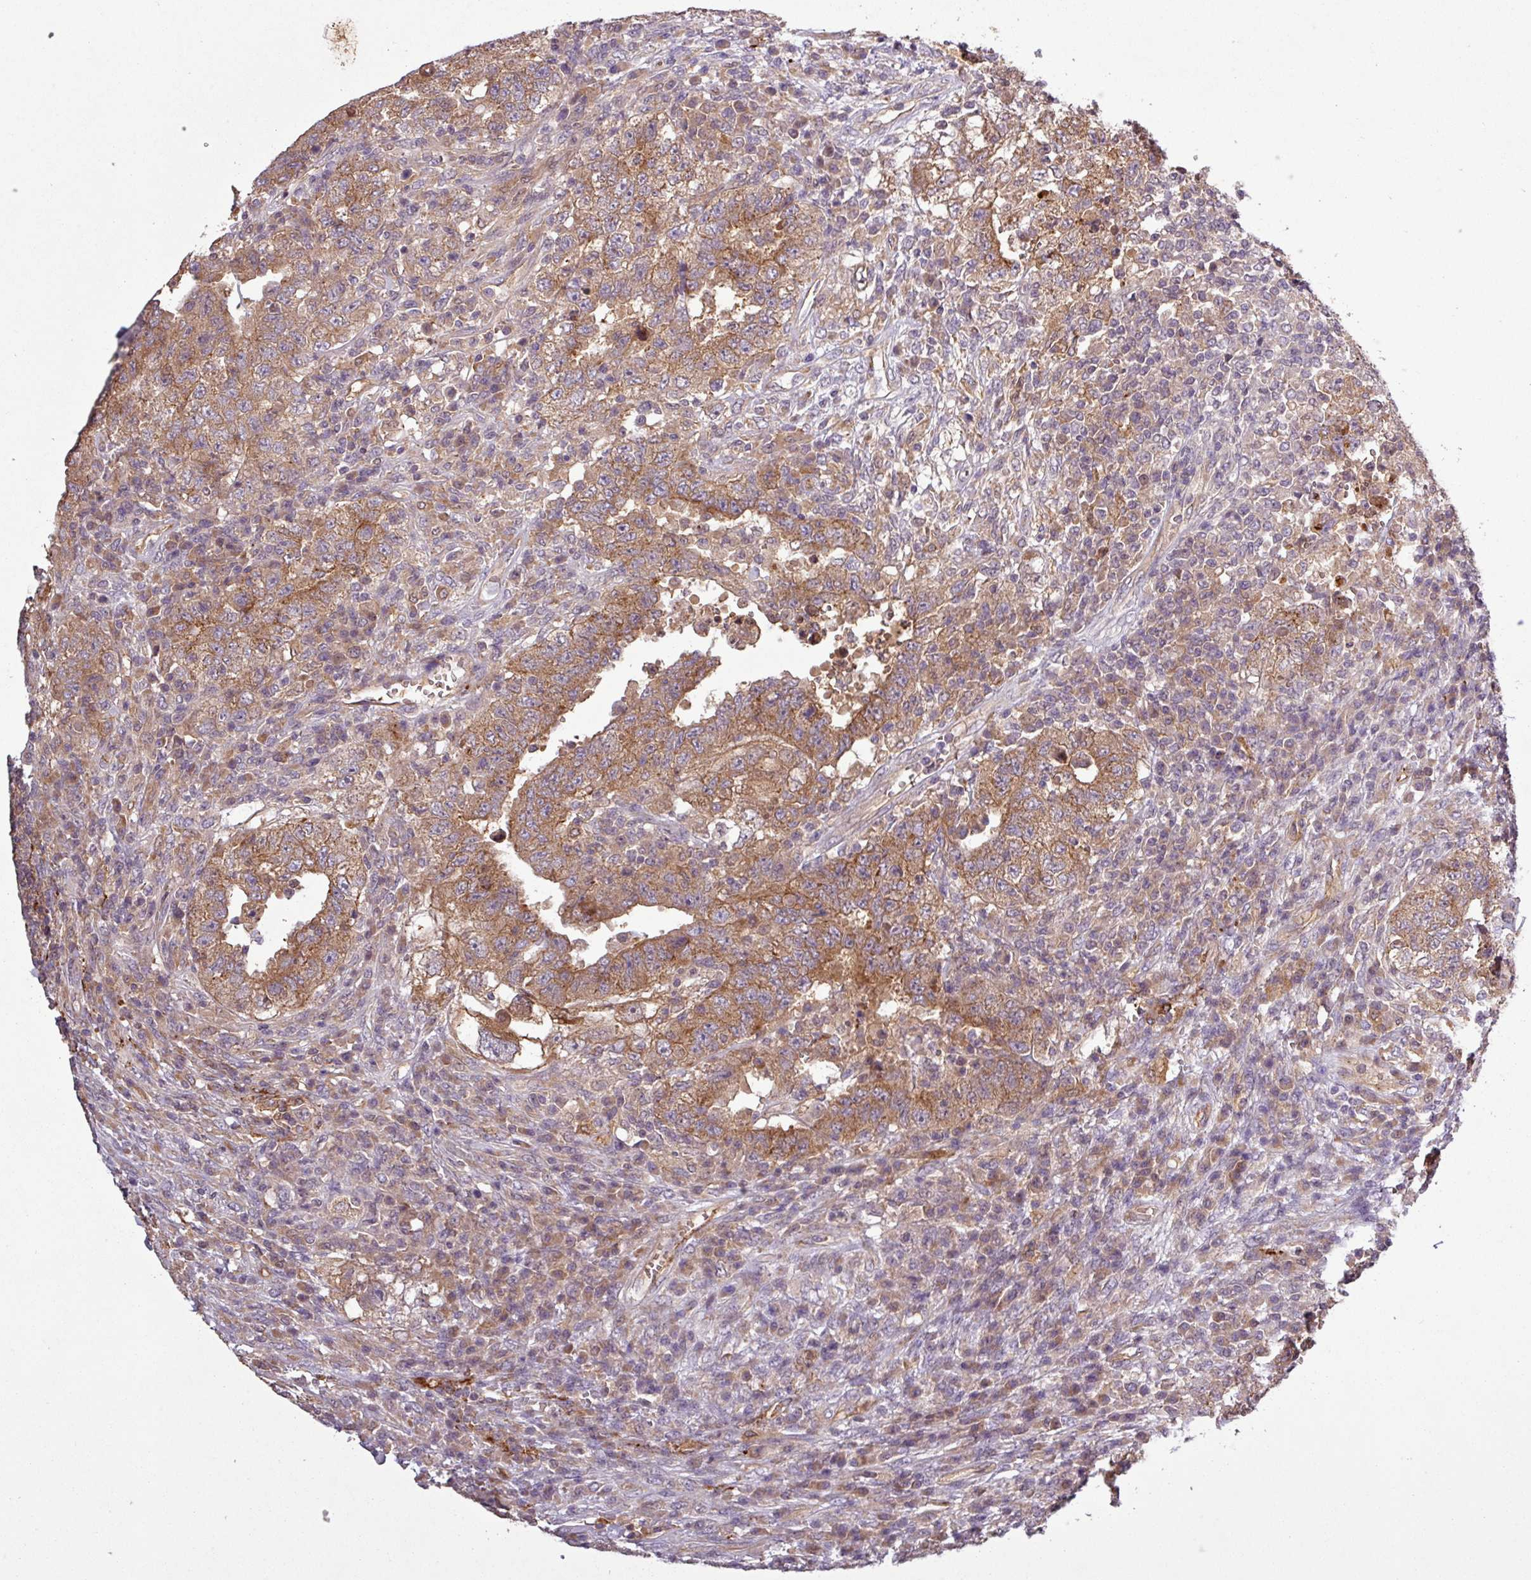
{"staining": {"intensity": "strong", "quantity": ">75%", "location": "cytoplasmic/membranous"}, "tissue": "testis cancer", "cell_type": "Tumor cells", "image_type": "cancer", "snomed": [{"axis": "morphology", "description": "Carcinoma, Embryonal, NOS"}, {"axis": "topography", "description": "Testis"}], "caption": "The immunohistochemical stain labels strong cytoplasmic/membranous expression in tumor cells of testis embryonal carcinoma tissue. The protein of interest is shown in brown color, while the nuclei are stained blue.", "gene": "SIRPB2", "patient": {"sex": "male", "age": 26}}